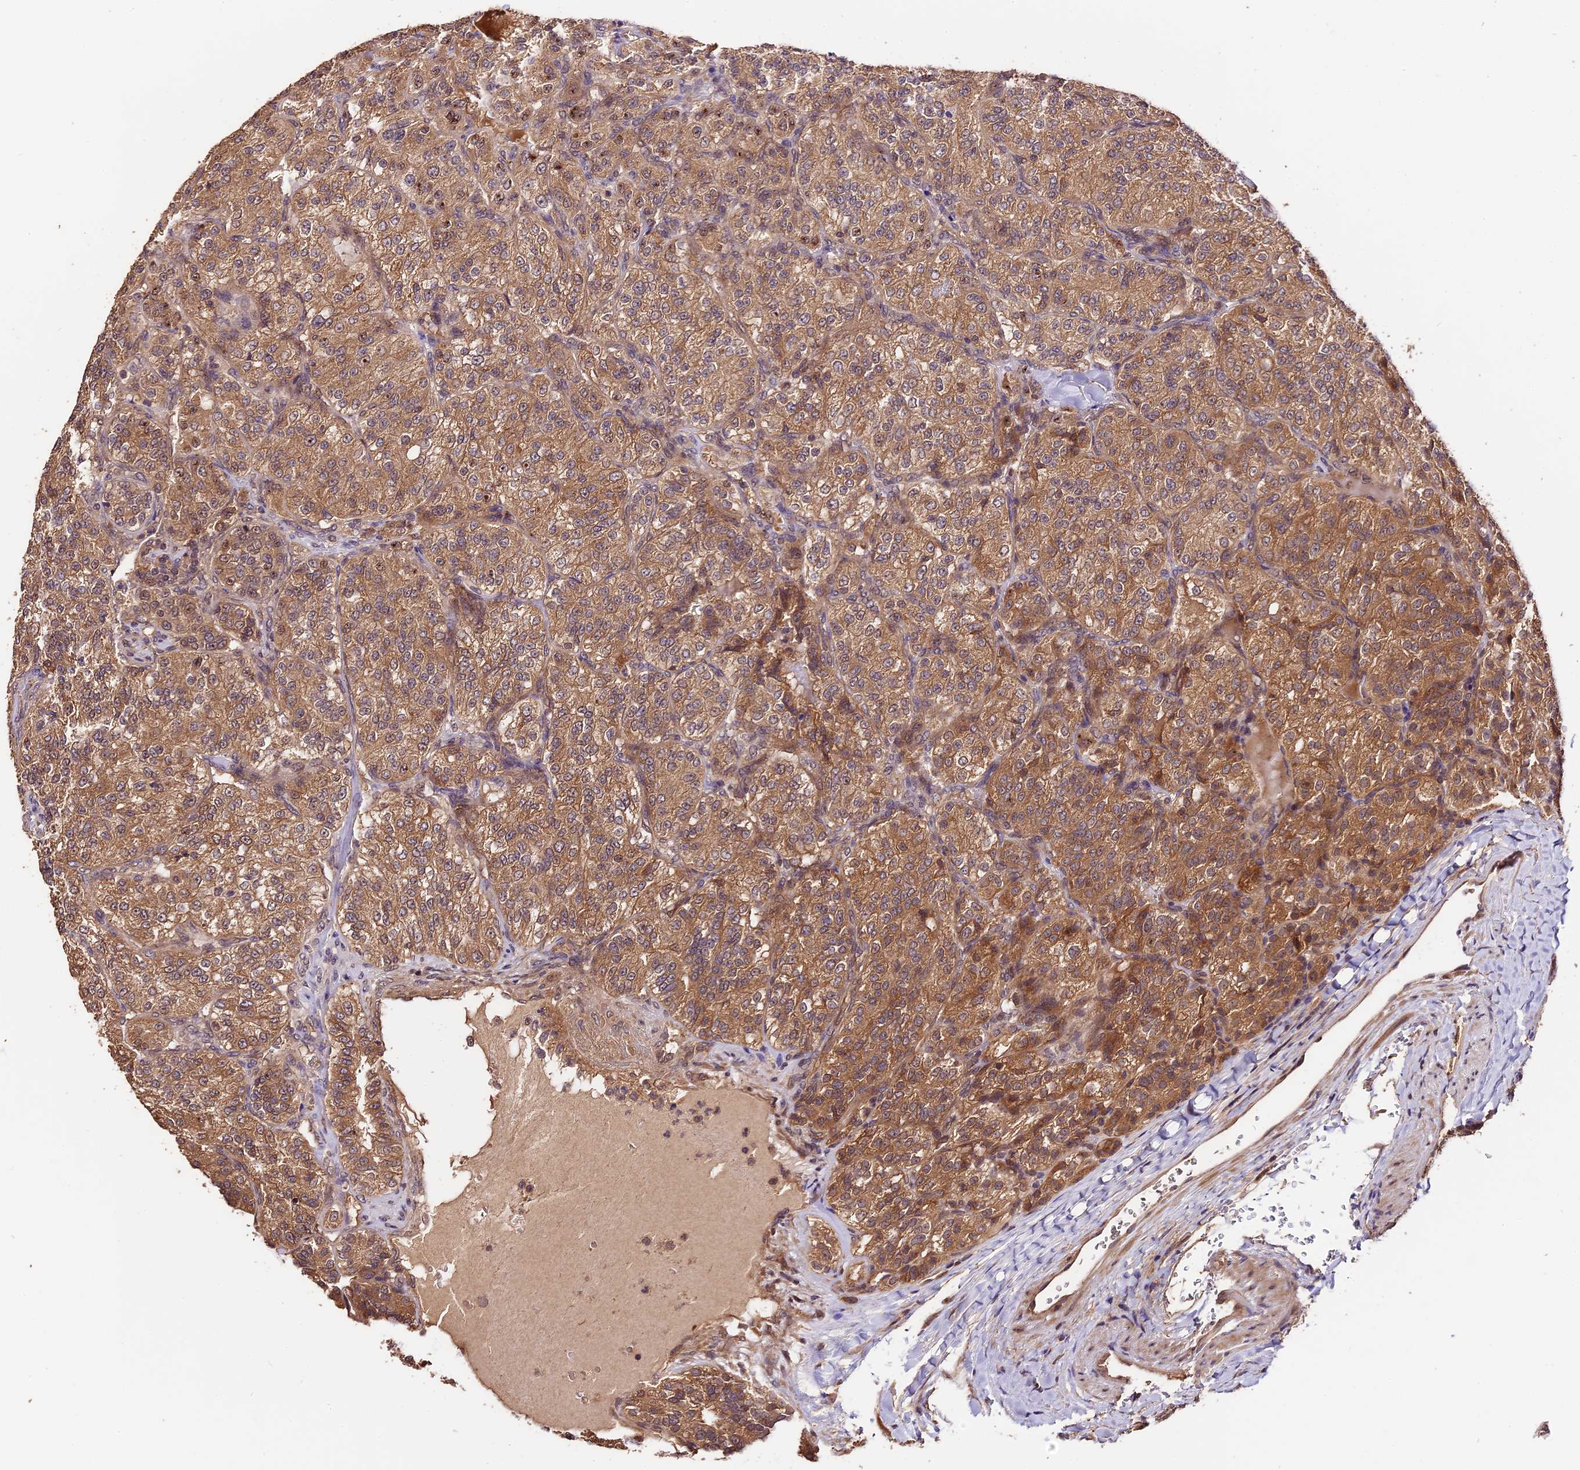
{"staining": {"intensity": "moderate", "quantity": ">75%", "location": "cytoplasmic/membranous,nuclear"}, "tissue": "renal cancer", "cell_type": "Tumor cells", "image_type": "cancer", "snomed": [{"axis": "morphology", "description": "Adenocarcinoma, NOS"}, {"axis": "topography", "description": "Kidney"}], "caption": "Immunohistochemistry of human renal adenocarcinoma displays medium levels of moderate cytoplasmic/membranous and nuclear expression in about >75% of tumor cells. (DAB (3,3'-diaminobenzidine) = brown stain, brightfield microscopy at high magnification).", "gene": "TRMT1", "patient": {"sex": "female", "age": 63}}